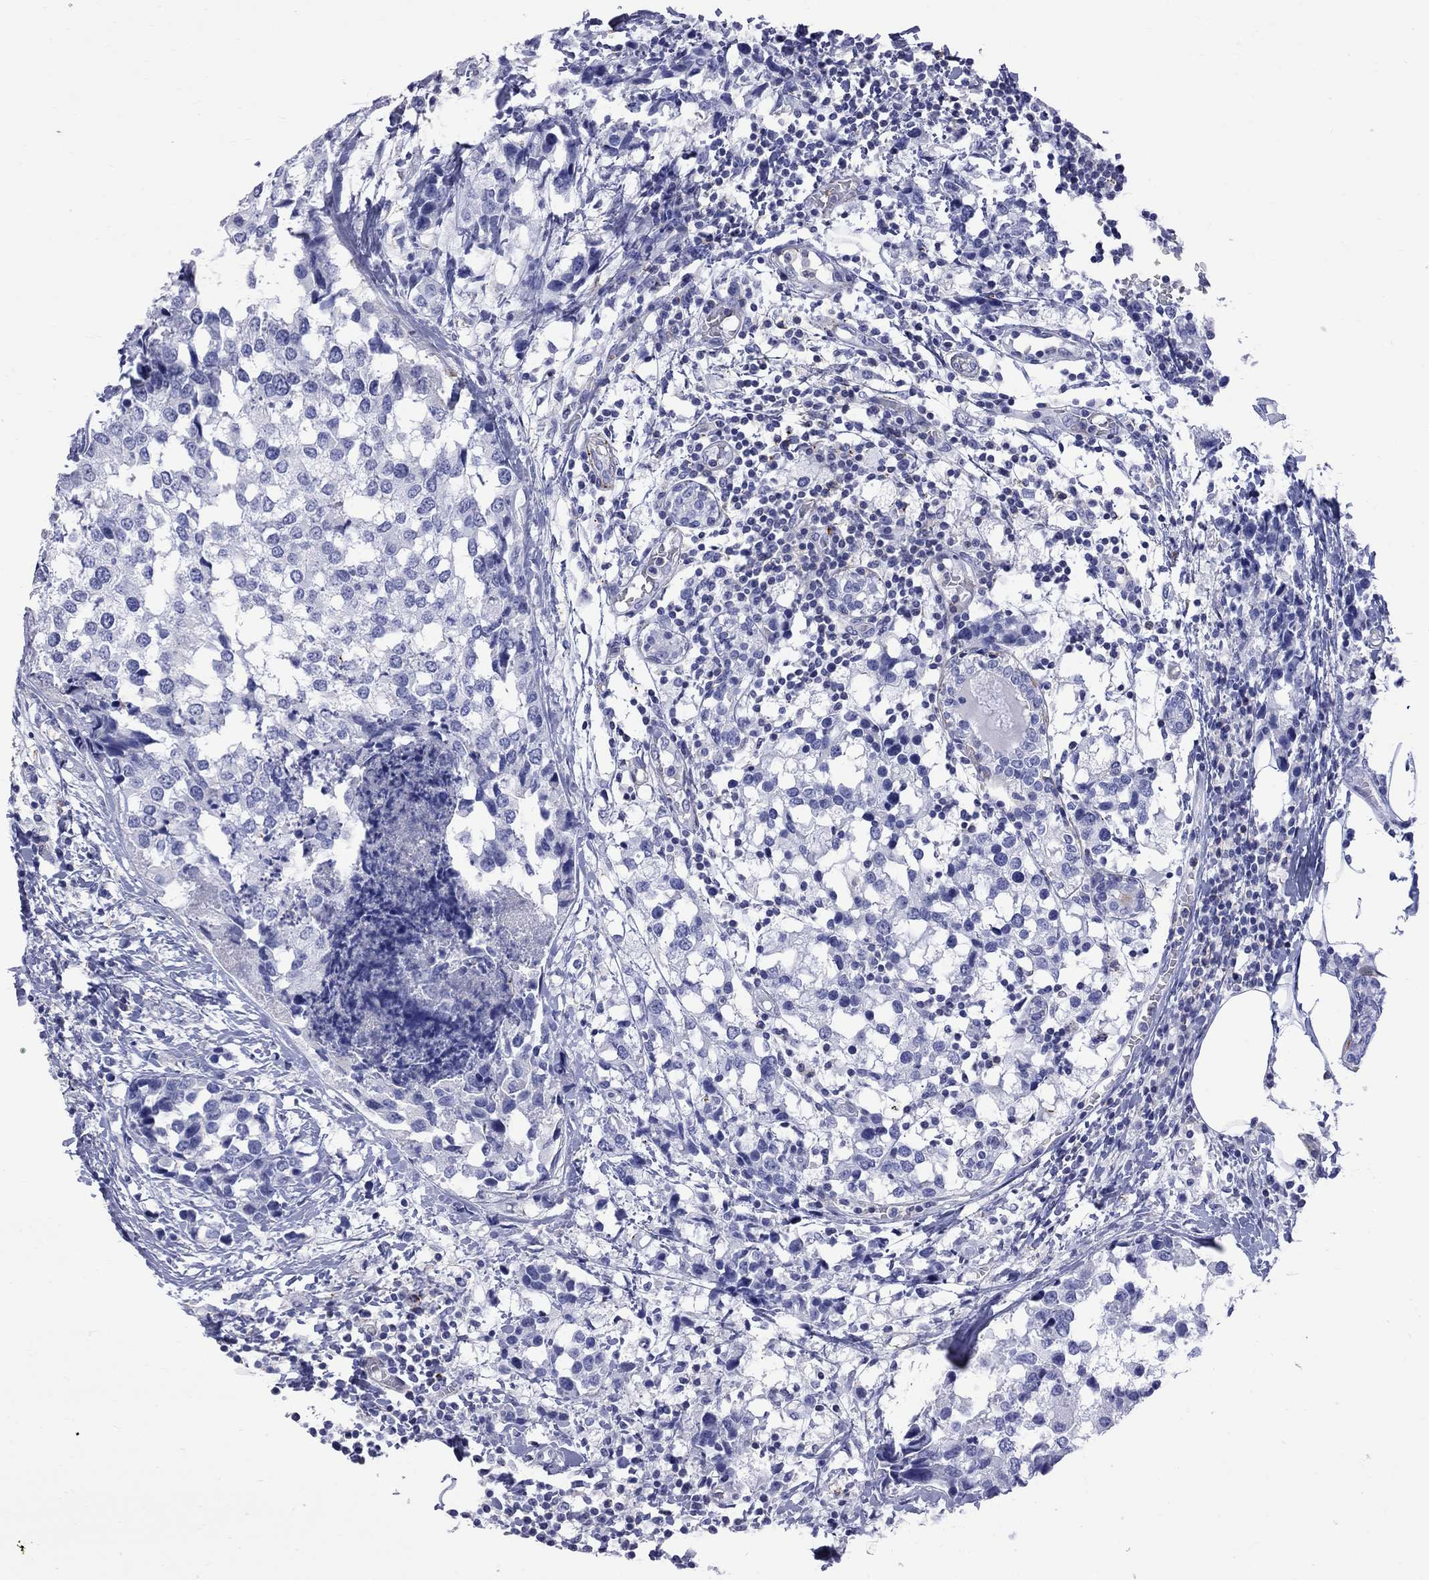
{"staining": {"intensity": "negative", "quantity": "none", "location": "none"}, "tissue": "breast cancer", "cell_type": "Tumor cells", "image_type": "cancer", "snomed": [{"axis": "morphology", "description": "Lobular carcinoma"}, {"axis": "topography", "description": "Breast"}], "caption": "Tumor cells show no significant protein positivity in breast lobular carcinoma. (DAB IHC, high magnification).", "gene": "S100A3", "patient": {"sex": "female", "age": 59}}